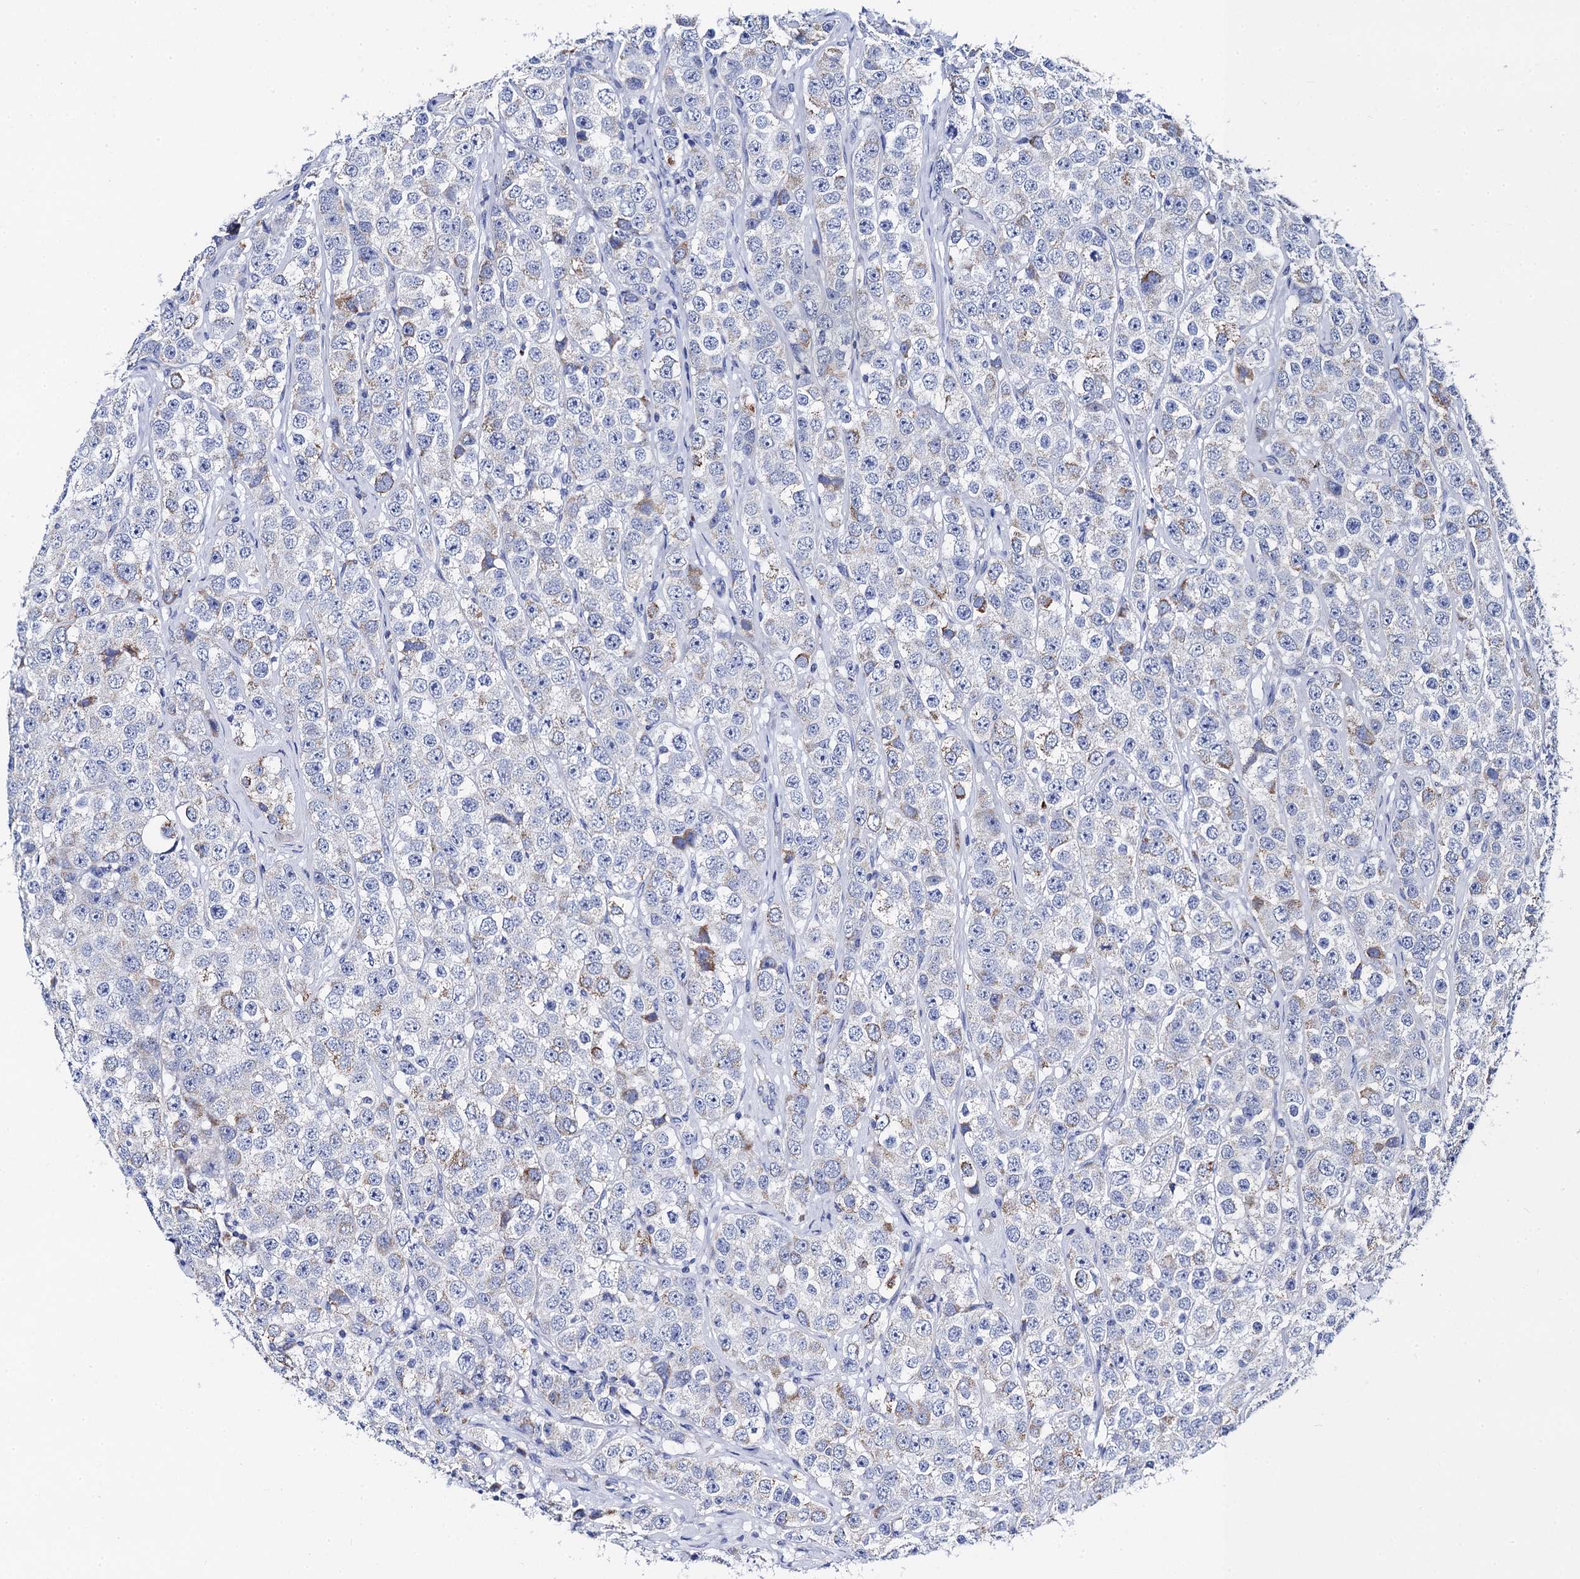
{"staining": {"intensity": "negative", "quantity": "none", "location": "none"}, "tissue": "testis cancer", "cell_type": "Tumor cells", "image_type": "cancer", "snomed": [{"axis": "morphology", "description": "Seminoma, NOS"}, {"axis": "topography", "description": "Testis"}], "caption": "The image reveals no significant positivity in tumor cells of testis cancer (seminoma).", "gene": "ACADSB", "patient": {"sex": "male", "age": 28}}